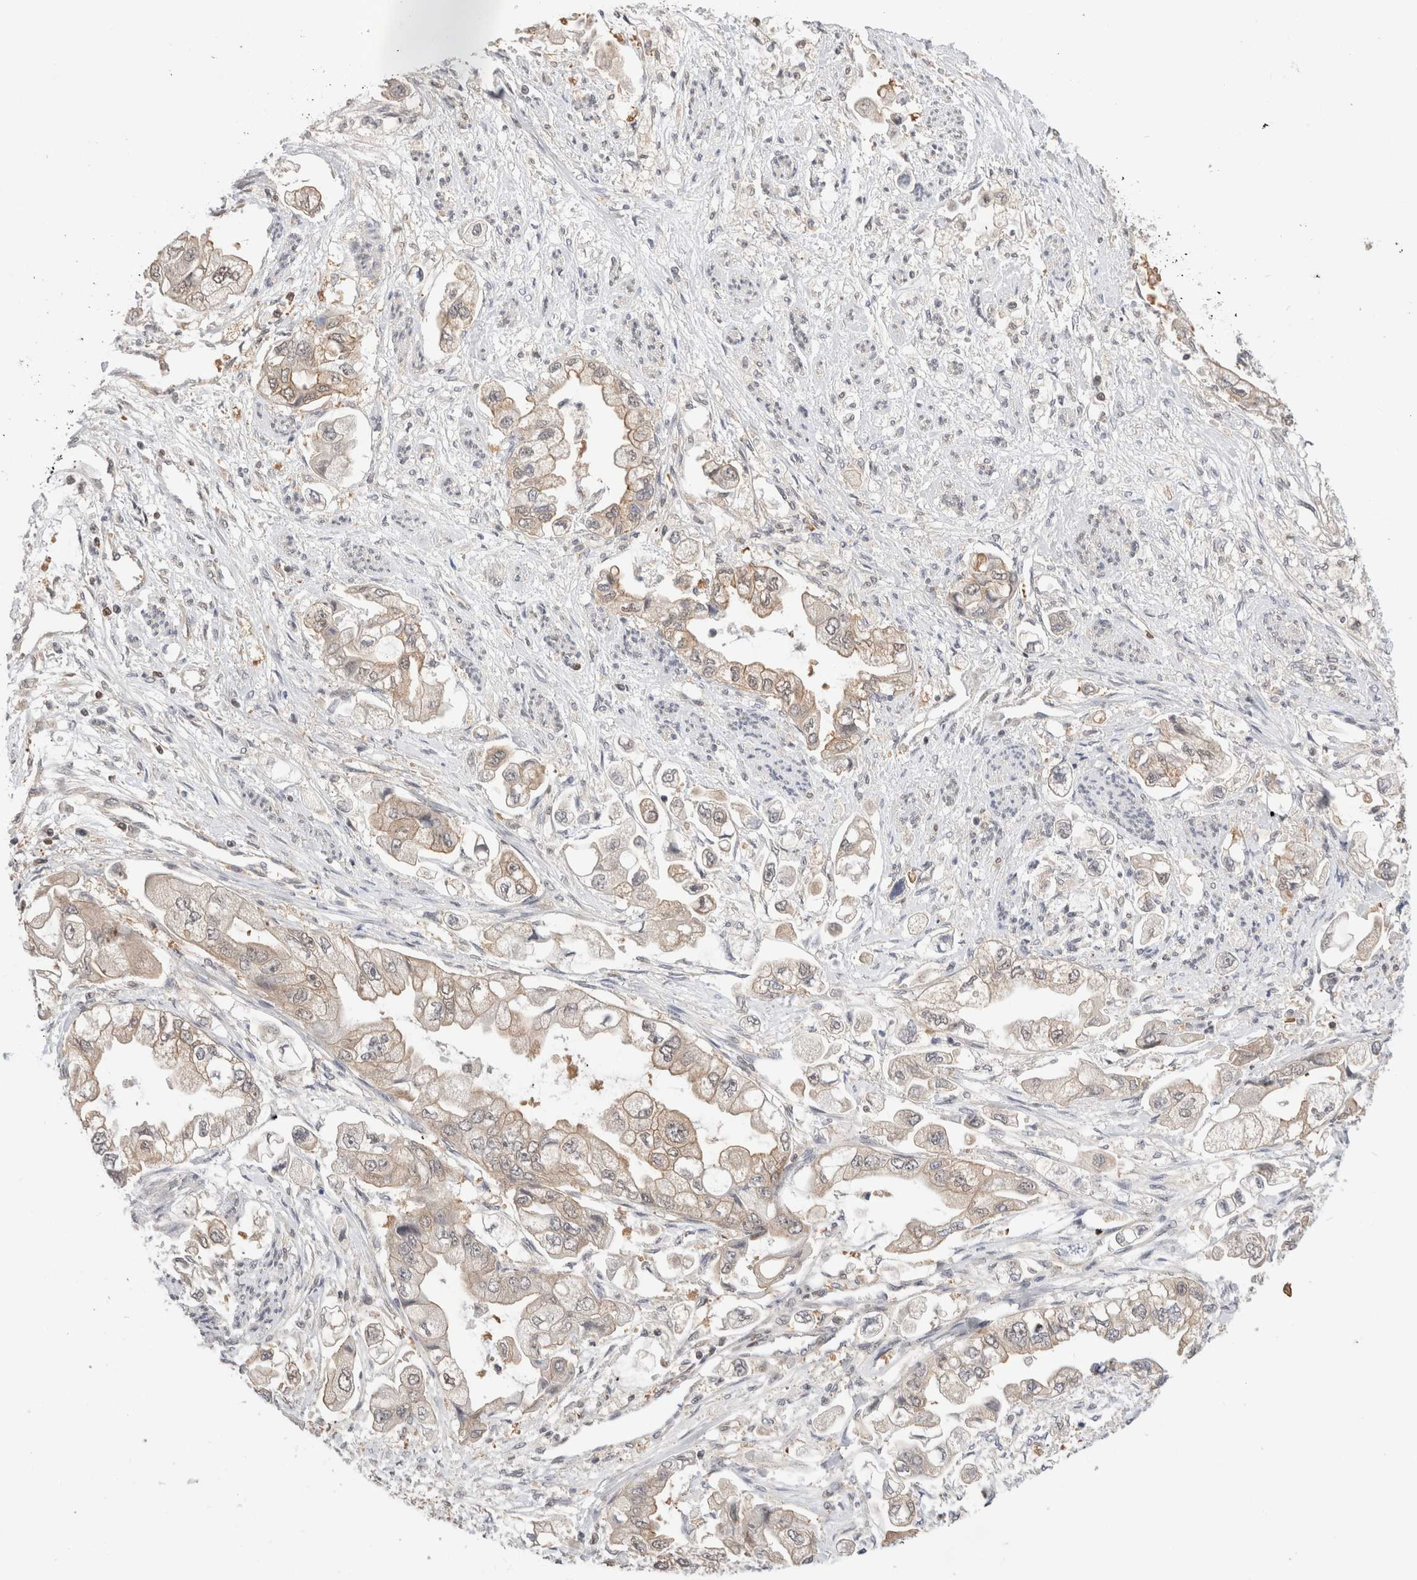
{"staining": {"intensity": "weak", "quantity": ">75%", "location": "cytoplasmic/membranous"}, "tissue": "stomach cancer", "cell_type": "Tumor cells", "image_type": "cancer", "snomed": [{"axis": "morphology", "description": "Adenocarcinoma, NOS"}, {"axis": "topography", "description": "Stomach"}], "caption": "Stomach adenocarcinoma stained with a protein marker reveals weak staining in tumor cells.", "gene": "C17orf97", "patient": {"sex": "male", "age": 62}}